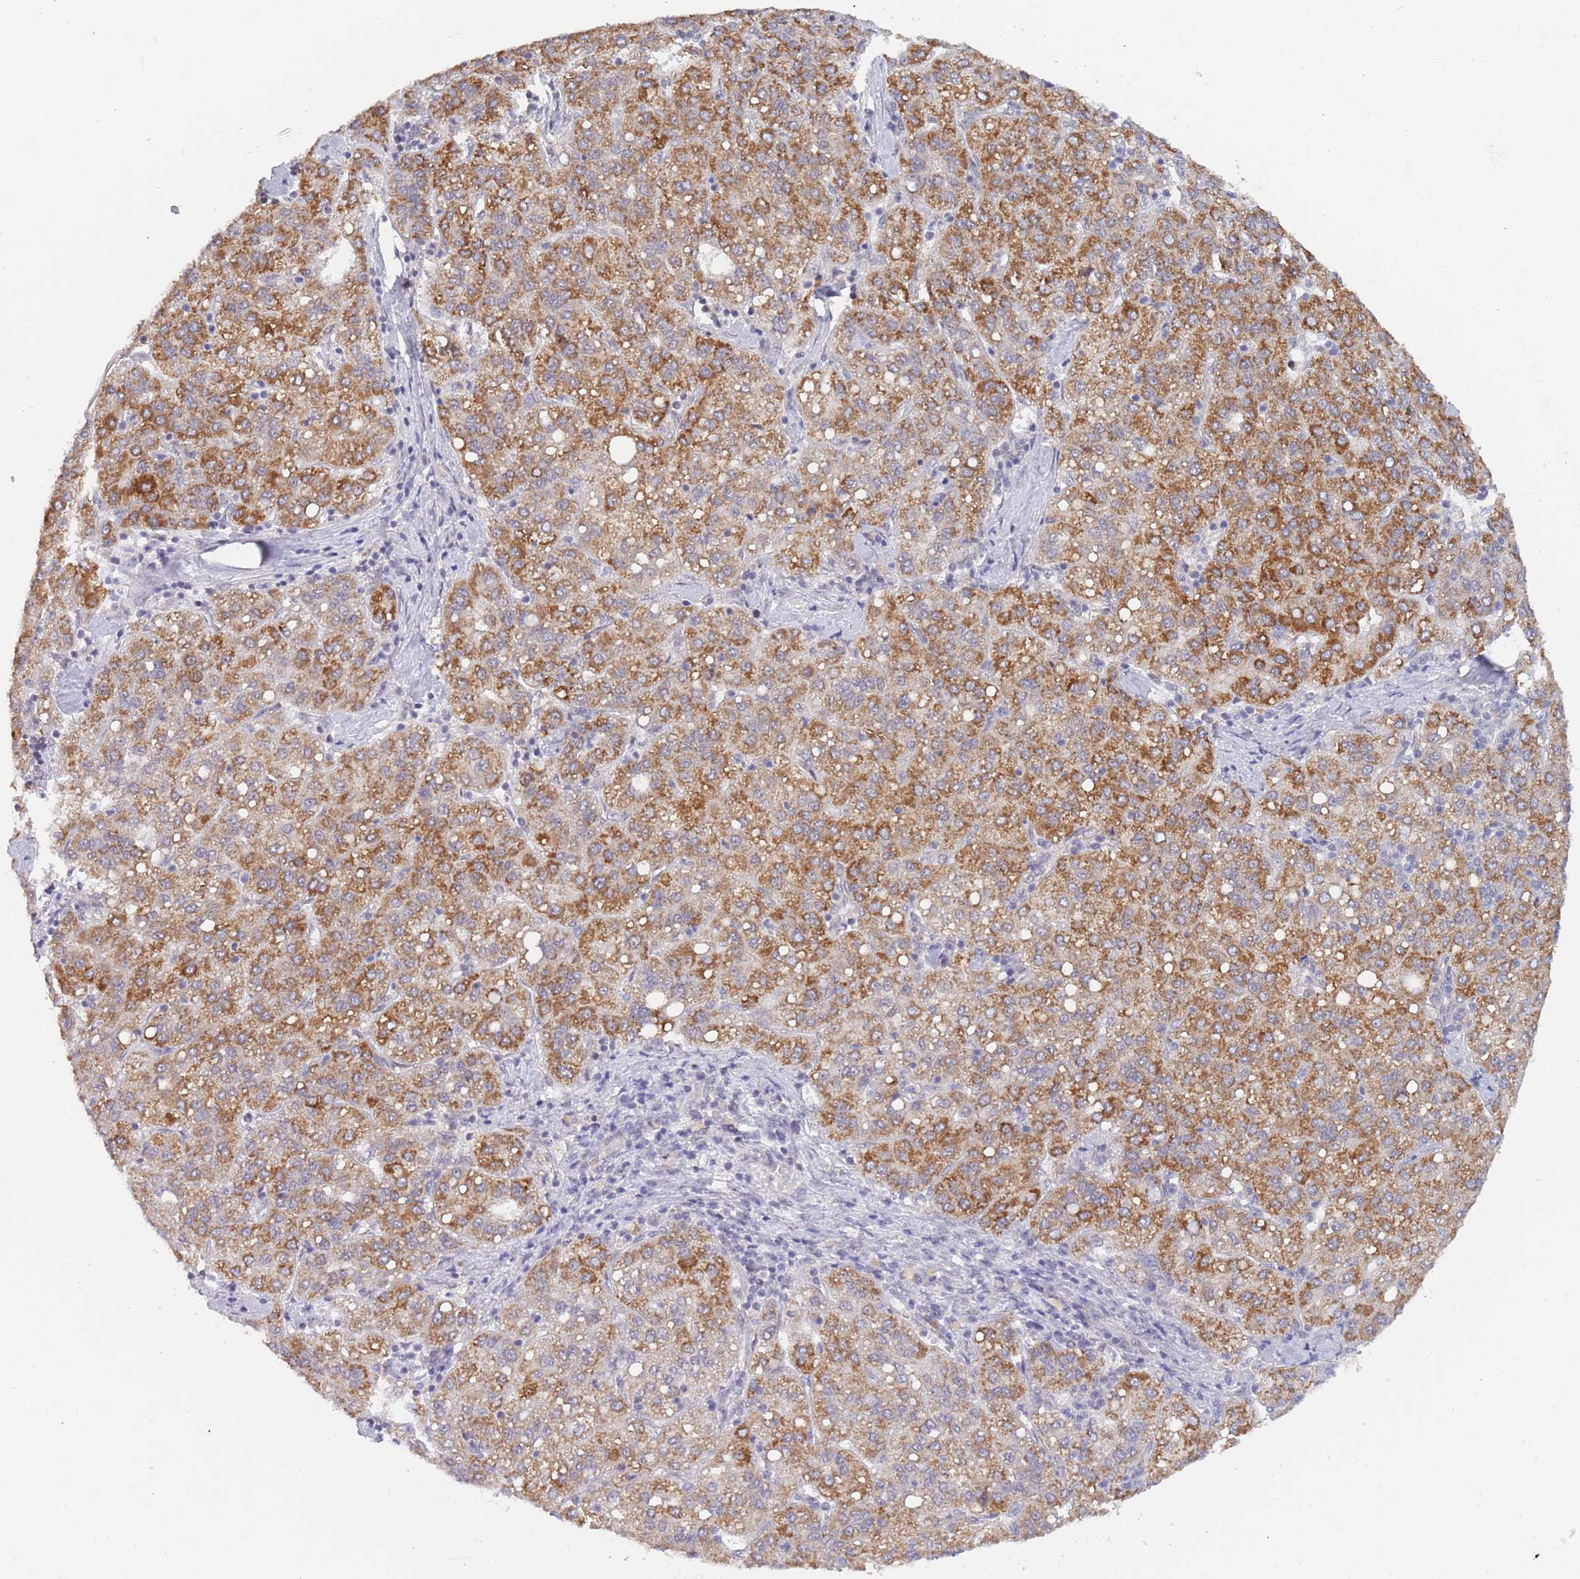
{"staining": {"intensity": "moderate", "quantity": ">75%", "location": "cytoplasmic/membranous"}, "tissue": "liver cancer", "cell_type": "Tumor cells", "image_type": "cancer", "snomed": [{"axis": "morphology", "description": "Carcinoma, Hepatocellular, NOS"}, {"axis": "topography", "description": "Liver"}], "caption": "Approximately >75% of tumor cells in human liver cancer (hepatocellular carcinoma) display moderate cytoplasmic/membranous protein staining as visualized by brown immunohistochemical staining.", "gene": "UQCC3", "patient": {"sex": "male", "age": 65}}